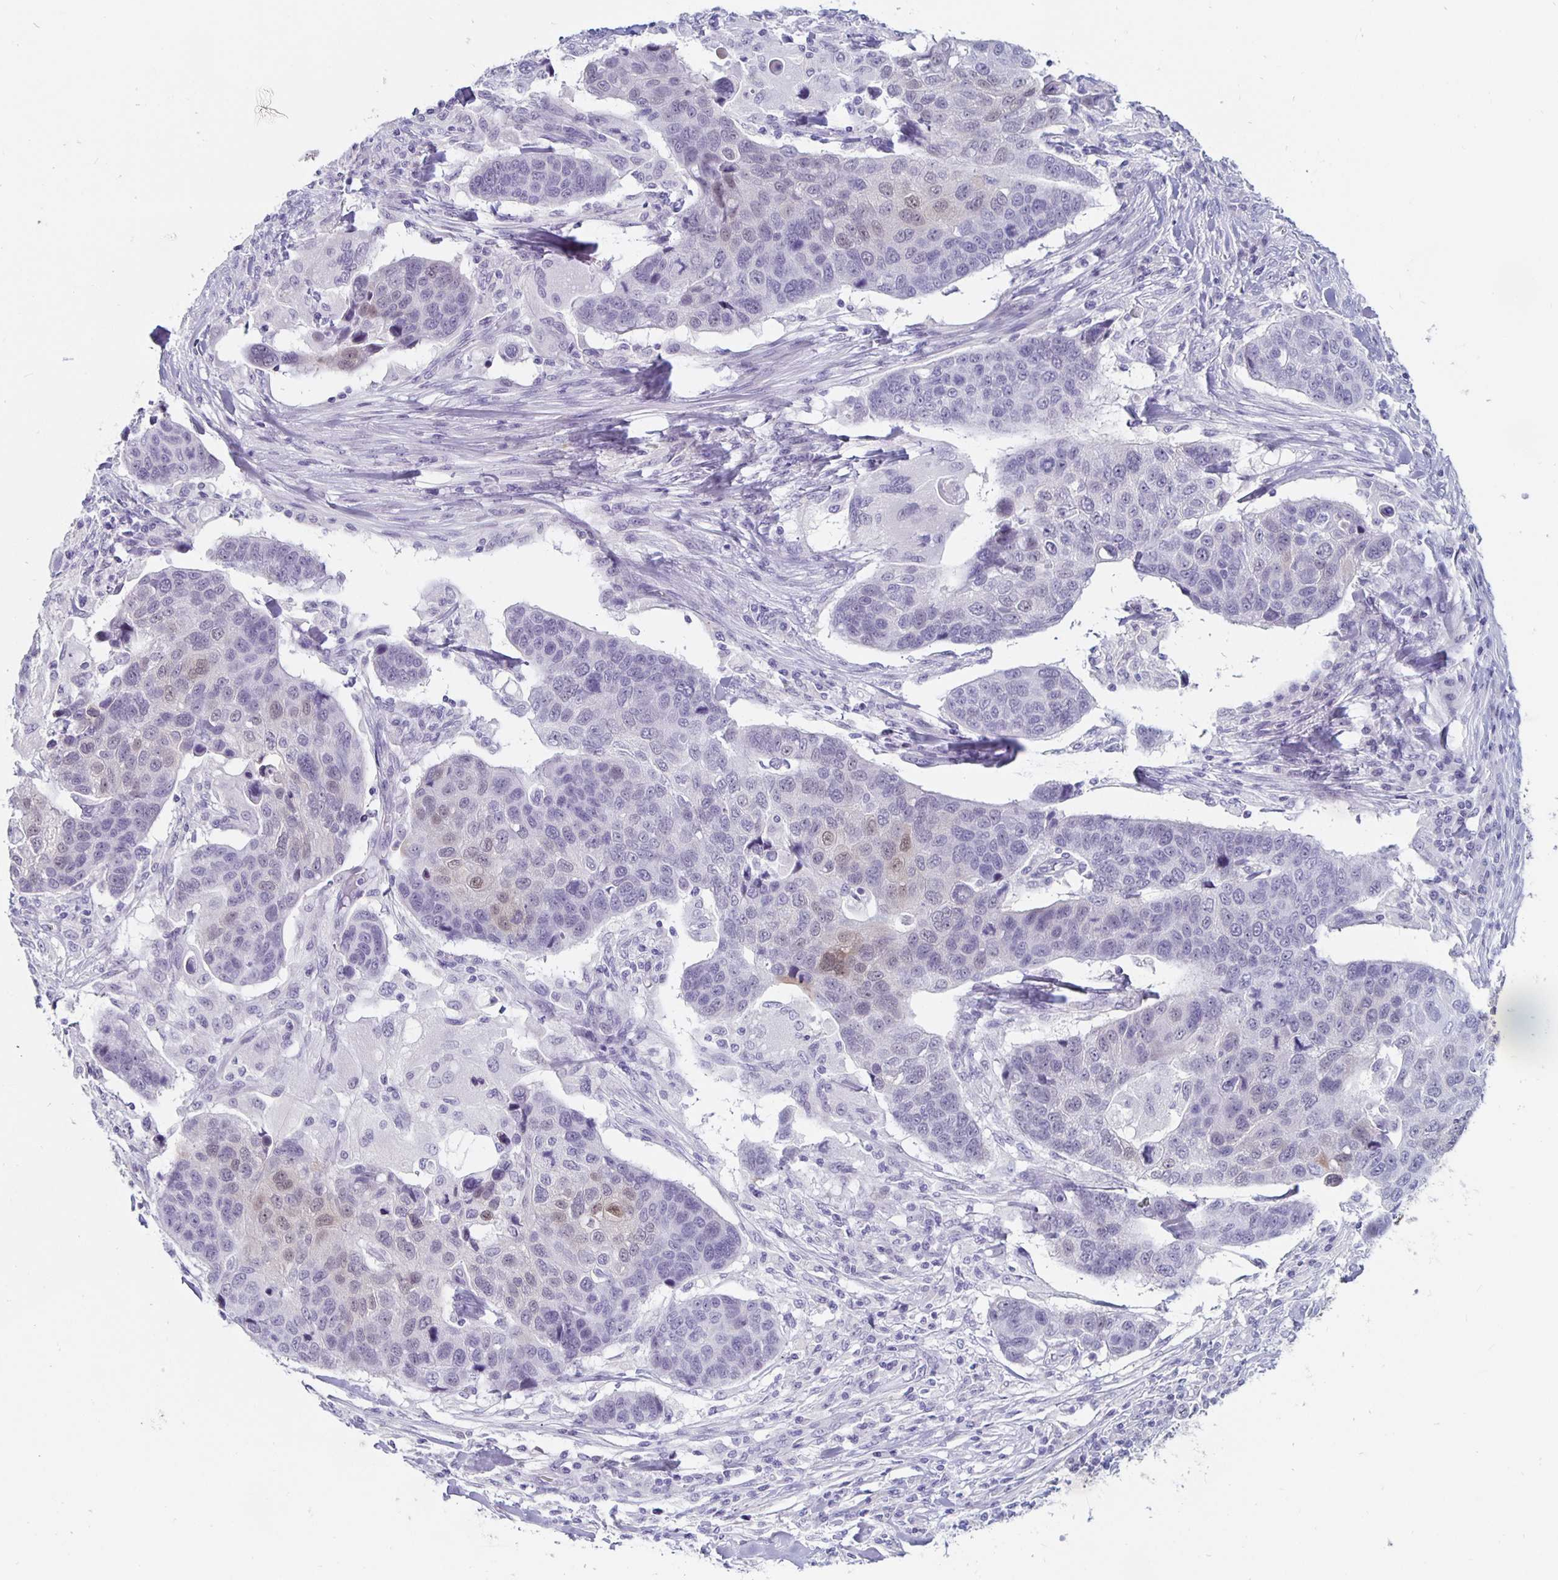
{"staining": {"intensity": "weak", "quantity": "<25%", "location": "nuclear"}, "tissue": "lung cancer", "cell_type": "Tumor cells", "image_type": "cancer", "snomed": [{"axis": "morphology", "description": "Squamous cell carcinoma, NOS"}, {"axis": "topography", "description": "Lymph node"}, {"axis": "topography", "description": "Lung"}], "caption": "This is an IHC photomicrograph of human squamous cell carcinoma (lung). There is no positivity in tumor cells.", "gene": "KCNQ2", "patient": {"sex": "male", "age": 61}}